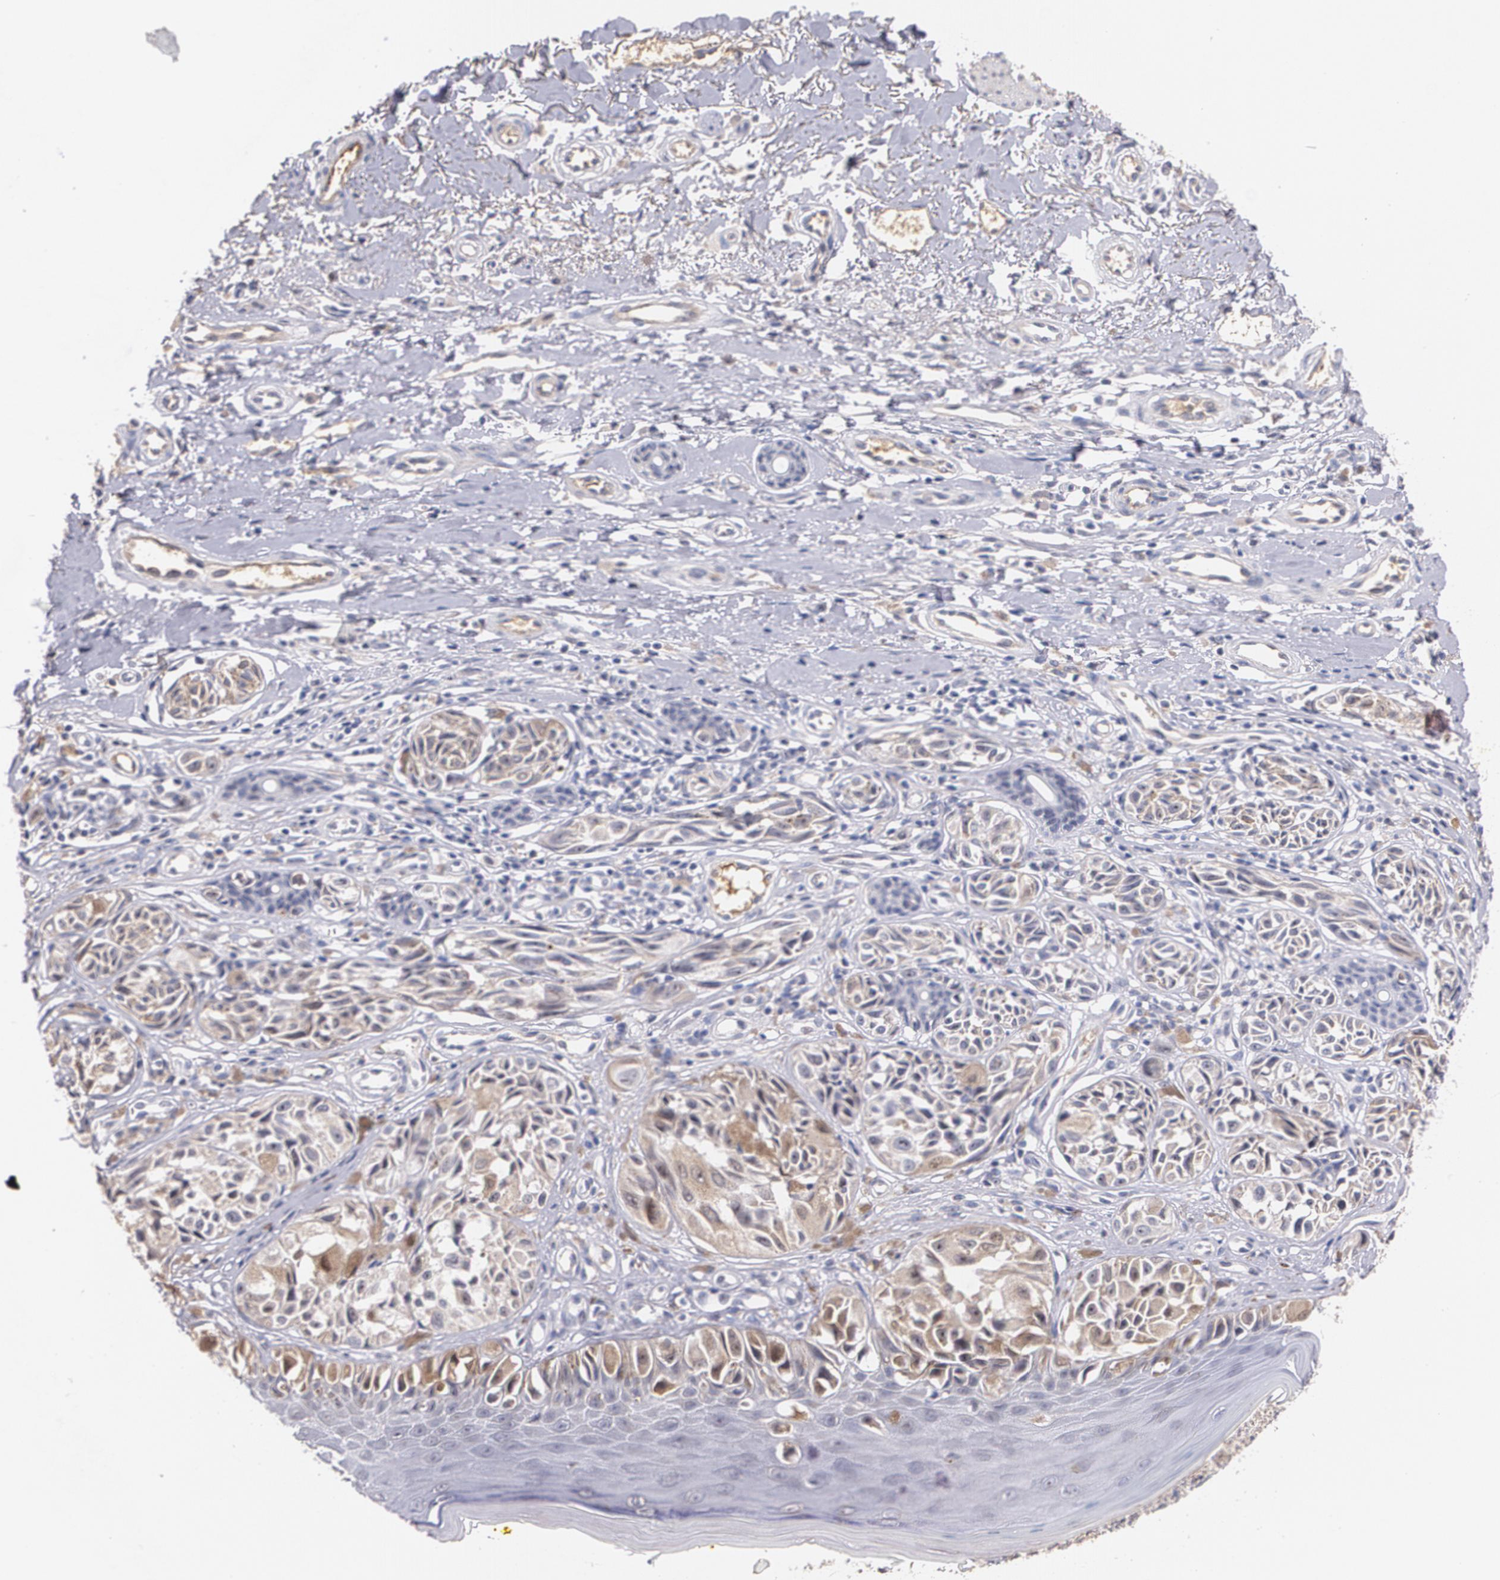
{"staining": {"intensity": "weak", "quantity": "<25%", "location": "cytoplasmic/membranous"}, "tissue": "melanoma", "cell_type": "Tumor cells", "image_type": "cancer", "snomed": [{"axis": "morphology", "description": "Malignant melanoma, NOS"}, {"axis": "topography", "description": "Skin"}], "caption": "This is a micrograph of immunohistochemistry staining of malignant melanoma, which shows no expression in tumor cells. The staining is performed using DAB brown chromogen with nuclei counter-stained in using hematoxylin.", "gene": "AMBP", "patient": {"sex": "male", "age": 67}}